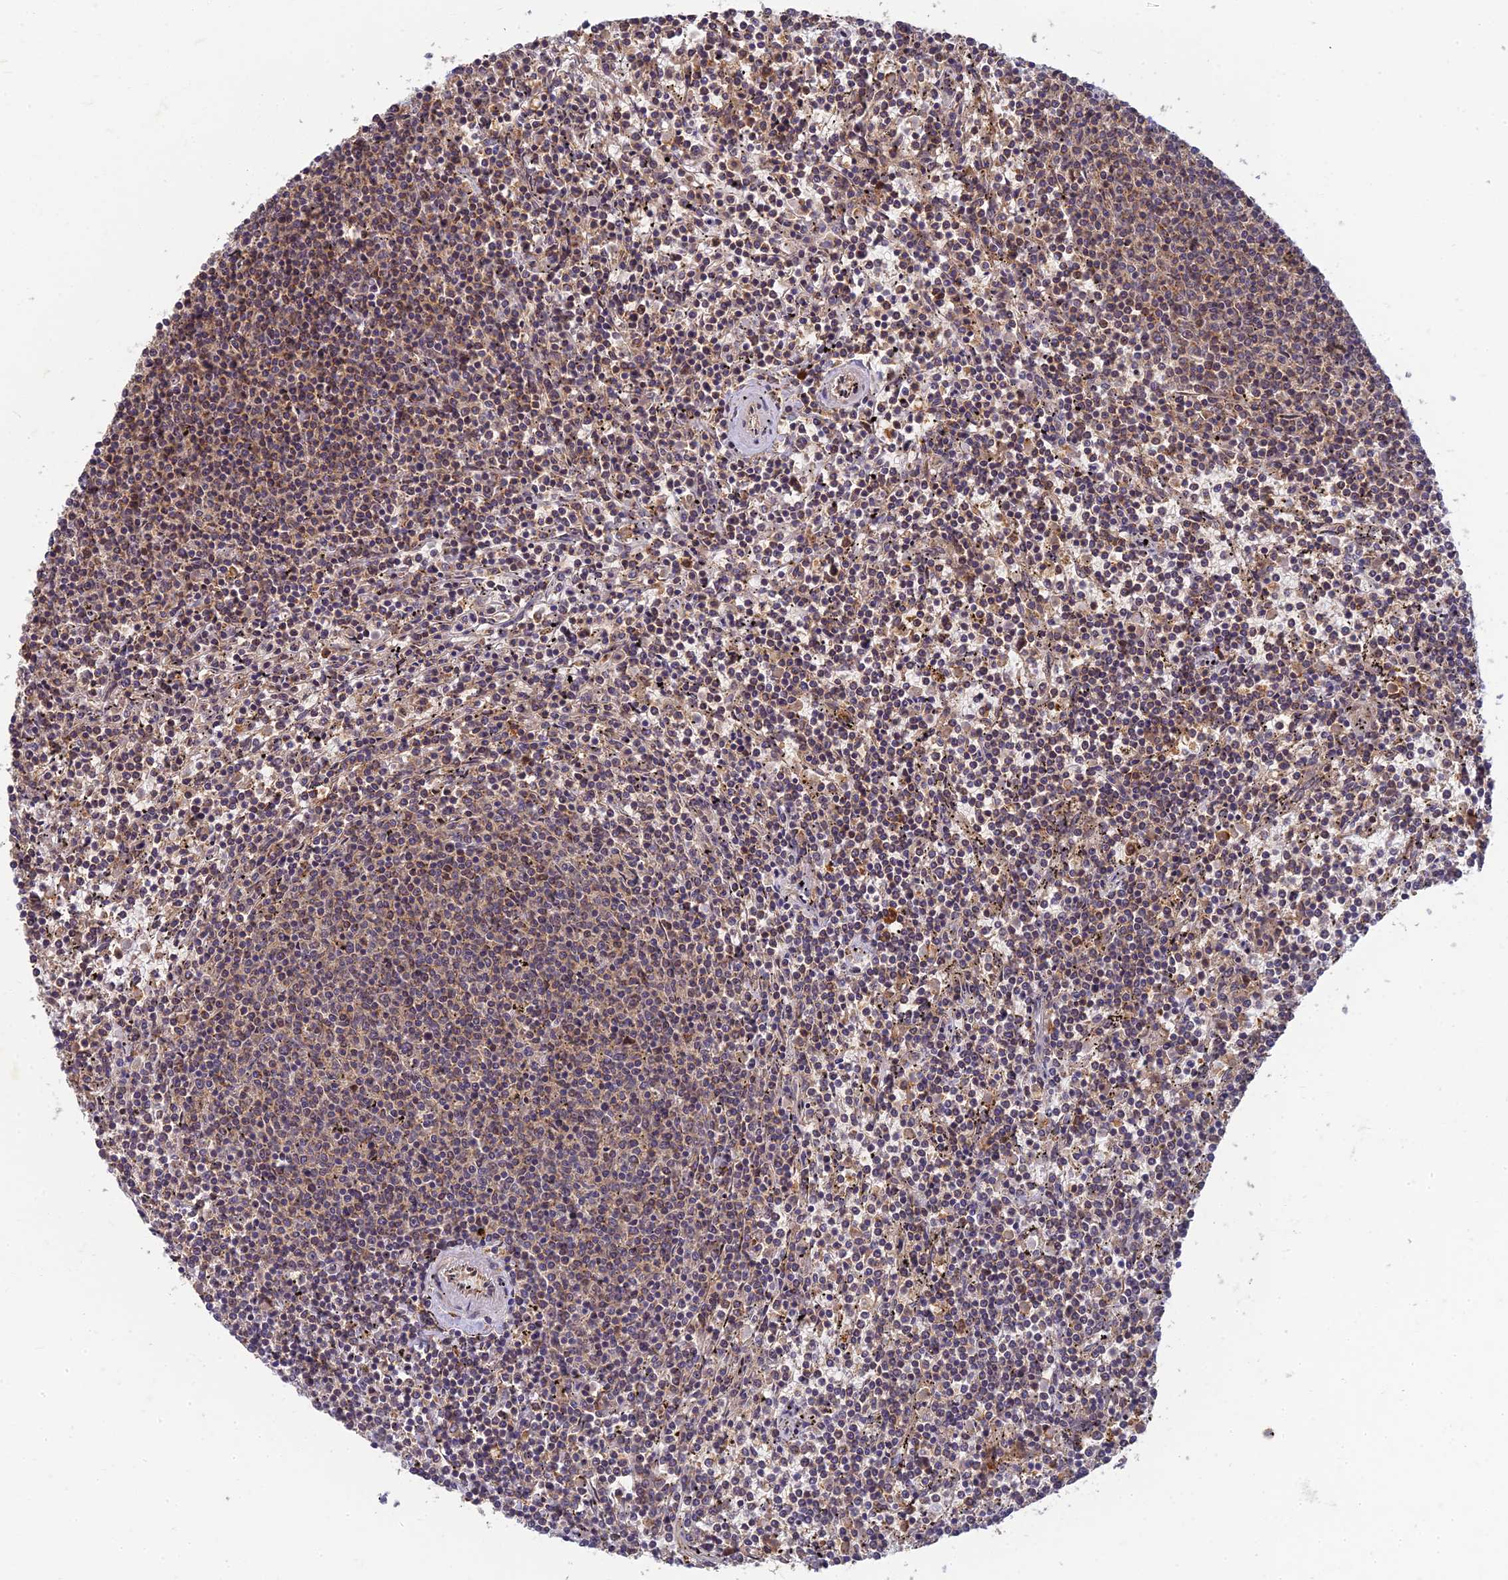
{"staining": {"intensity": "weak", "quantity": "25%-75%", "location": "cytoplasmic/membranous"}, "tissue": "lymphoma", "cell_type": "Tumor cells", "image_type": "cancer", "snomed": [{"axis": "morphology", "description": "Malignant lymphoma, non-Hodgkin's type, Low grade"}, {"axis": "topography", "description": "Spleen"}], "caption": "This is an image of IHC staining of malignant lymphoma, non-Hodgkin's type (low-grade), which shows weak positivity in the cytoplasmic/membranous of tumor cells.", "gene": "RGL3", "patient": {"sex": "female", "age": 50}}